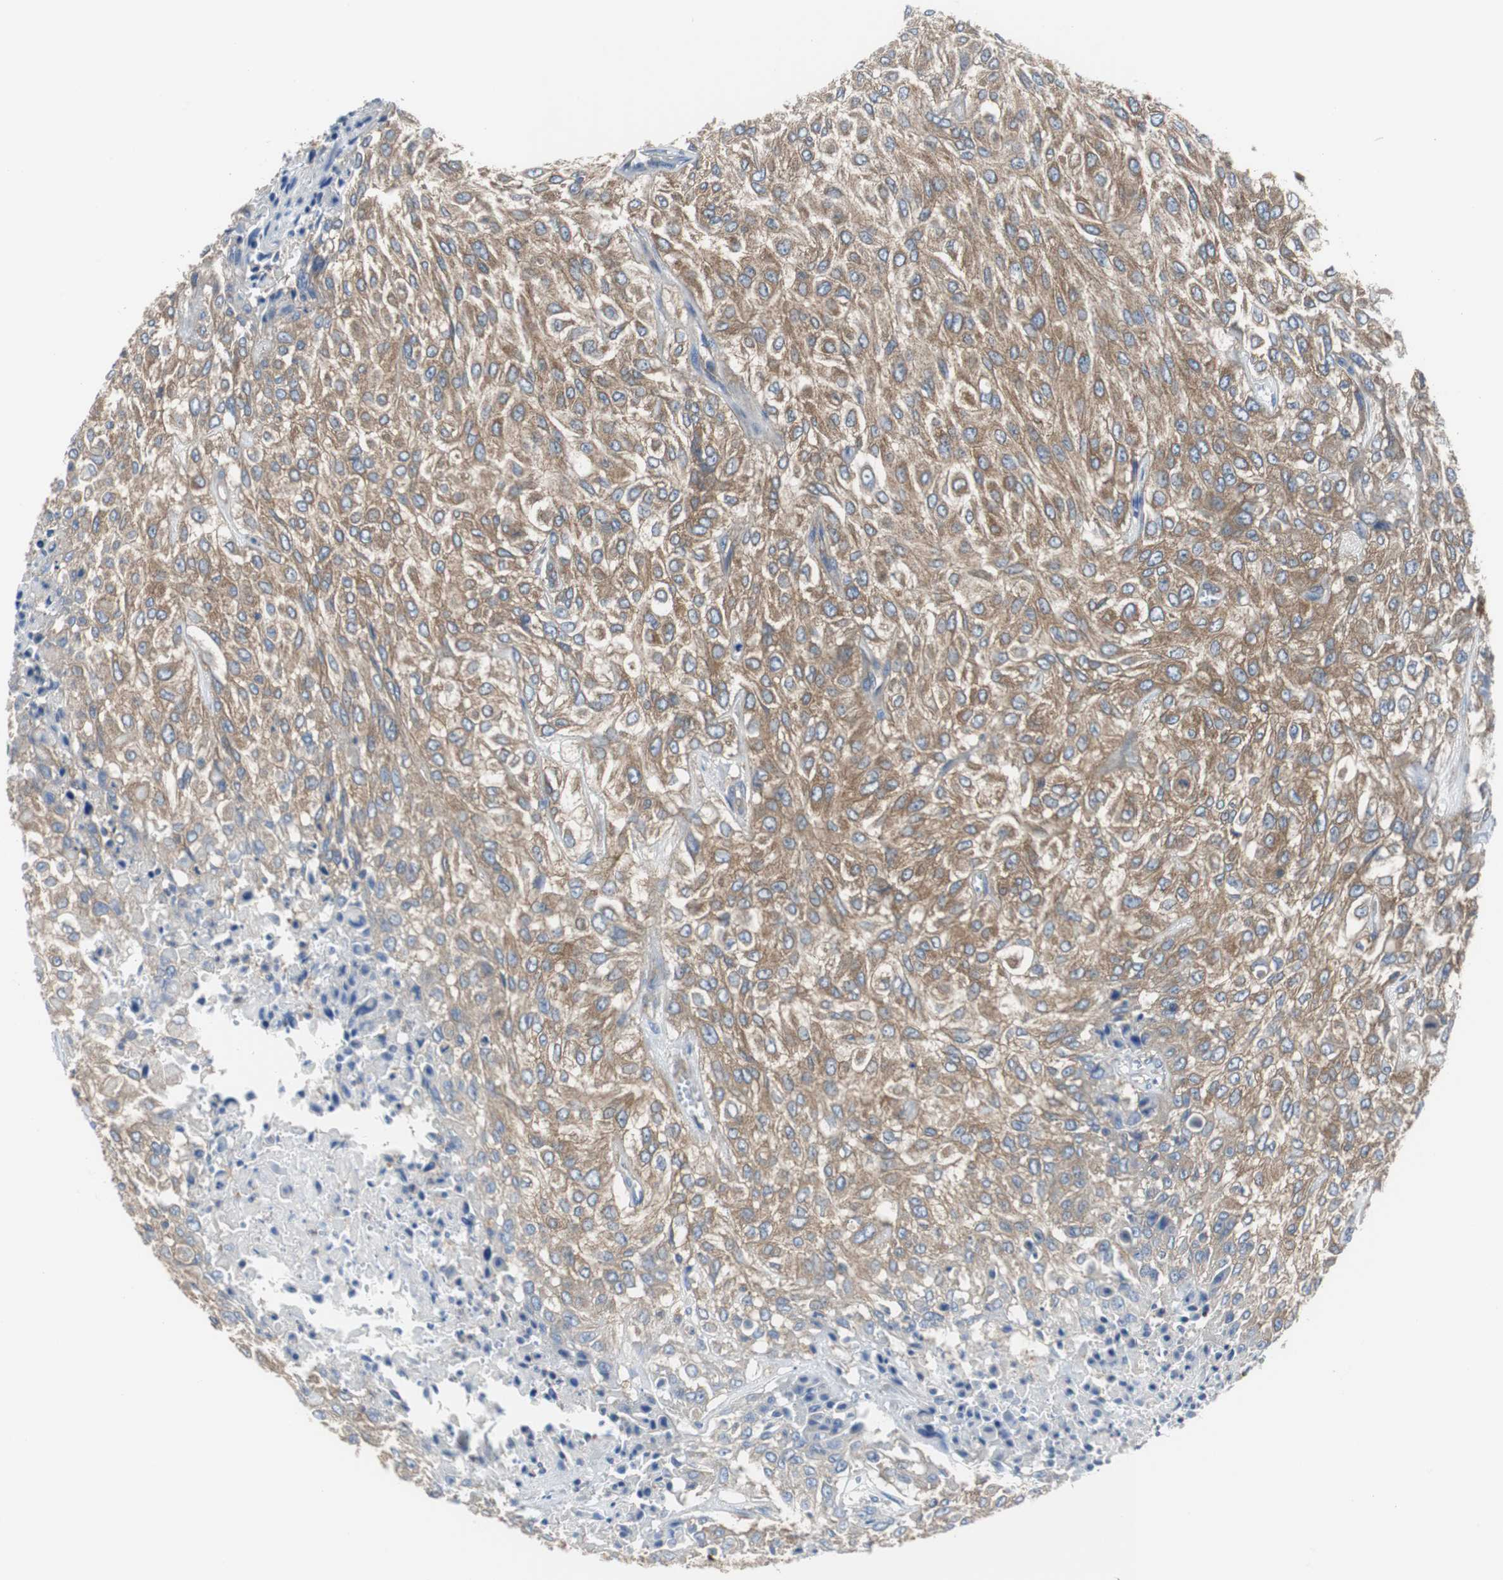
{"staining": {"intensity": "moderate", "quantity": ">75%", "location": "cytoplasmic/membranous"}, "tissue": "urothelial cancer", "cell_type": "Tumor cells", "image_type": "cancer", "snomed": [{"axis": "morphology", "description": "Urothelial carcinoma, High grade"}, {"axis": "topography", "description": "Urinary bladder"}], "caption": "The immunohistochemical stain shows moderate cytoplasmic/membranous expression in tumor cells of urothelial carcinoma (high-grade) tissue.", "gene": "BRAF", "patient": {"sex": "male", "age": 57}}